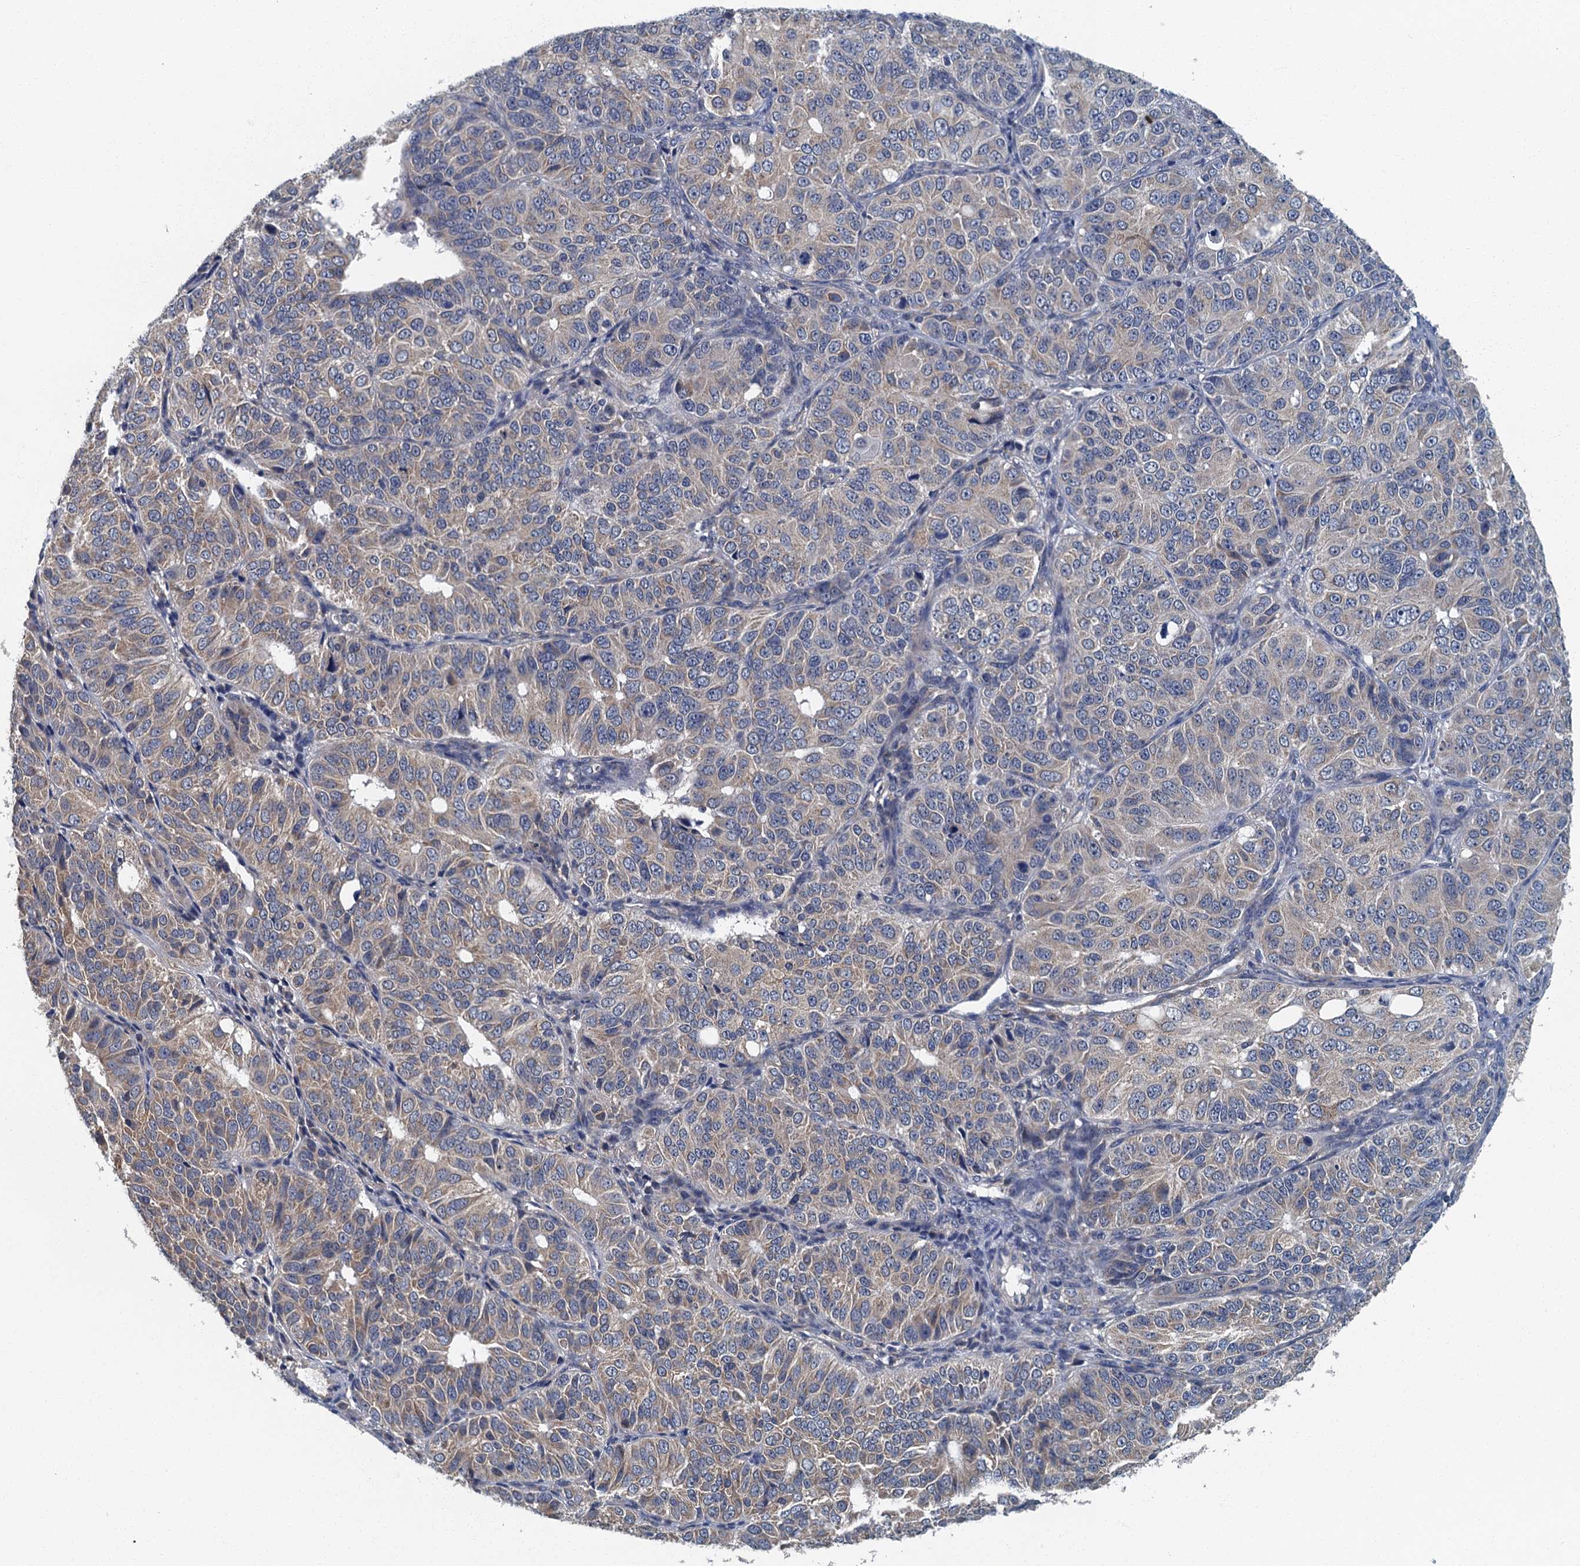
{"staining": {"intensity": "weak", "quantity": "<25%", "location": "cytoplasmic/membranous"}, "tissue": "ovarian cancer", "cell_type": "Tumor cells", "image_type": "cancer", "snomed": [{"axis": "morphology", "description": "Carcinoma, endometroid"}, {"axis": "topography", "description": "Ovary"}], "caption": "Ovarian endometroid carcinoma was stained to show a protein in brown. There is no significant positivity in tumor cells.", "gene": "DDX49", "patient": {"sex": "female", "age": 51}}